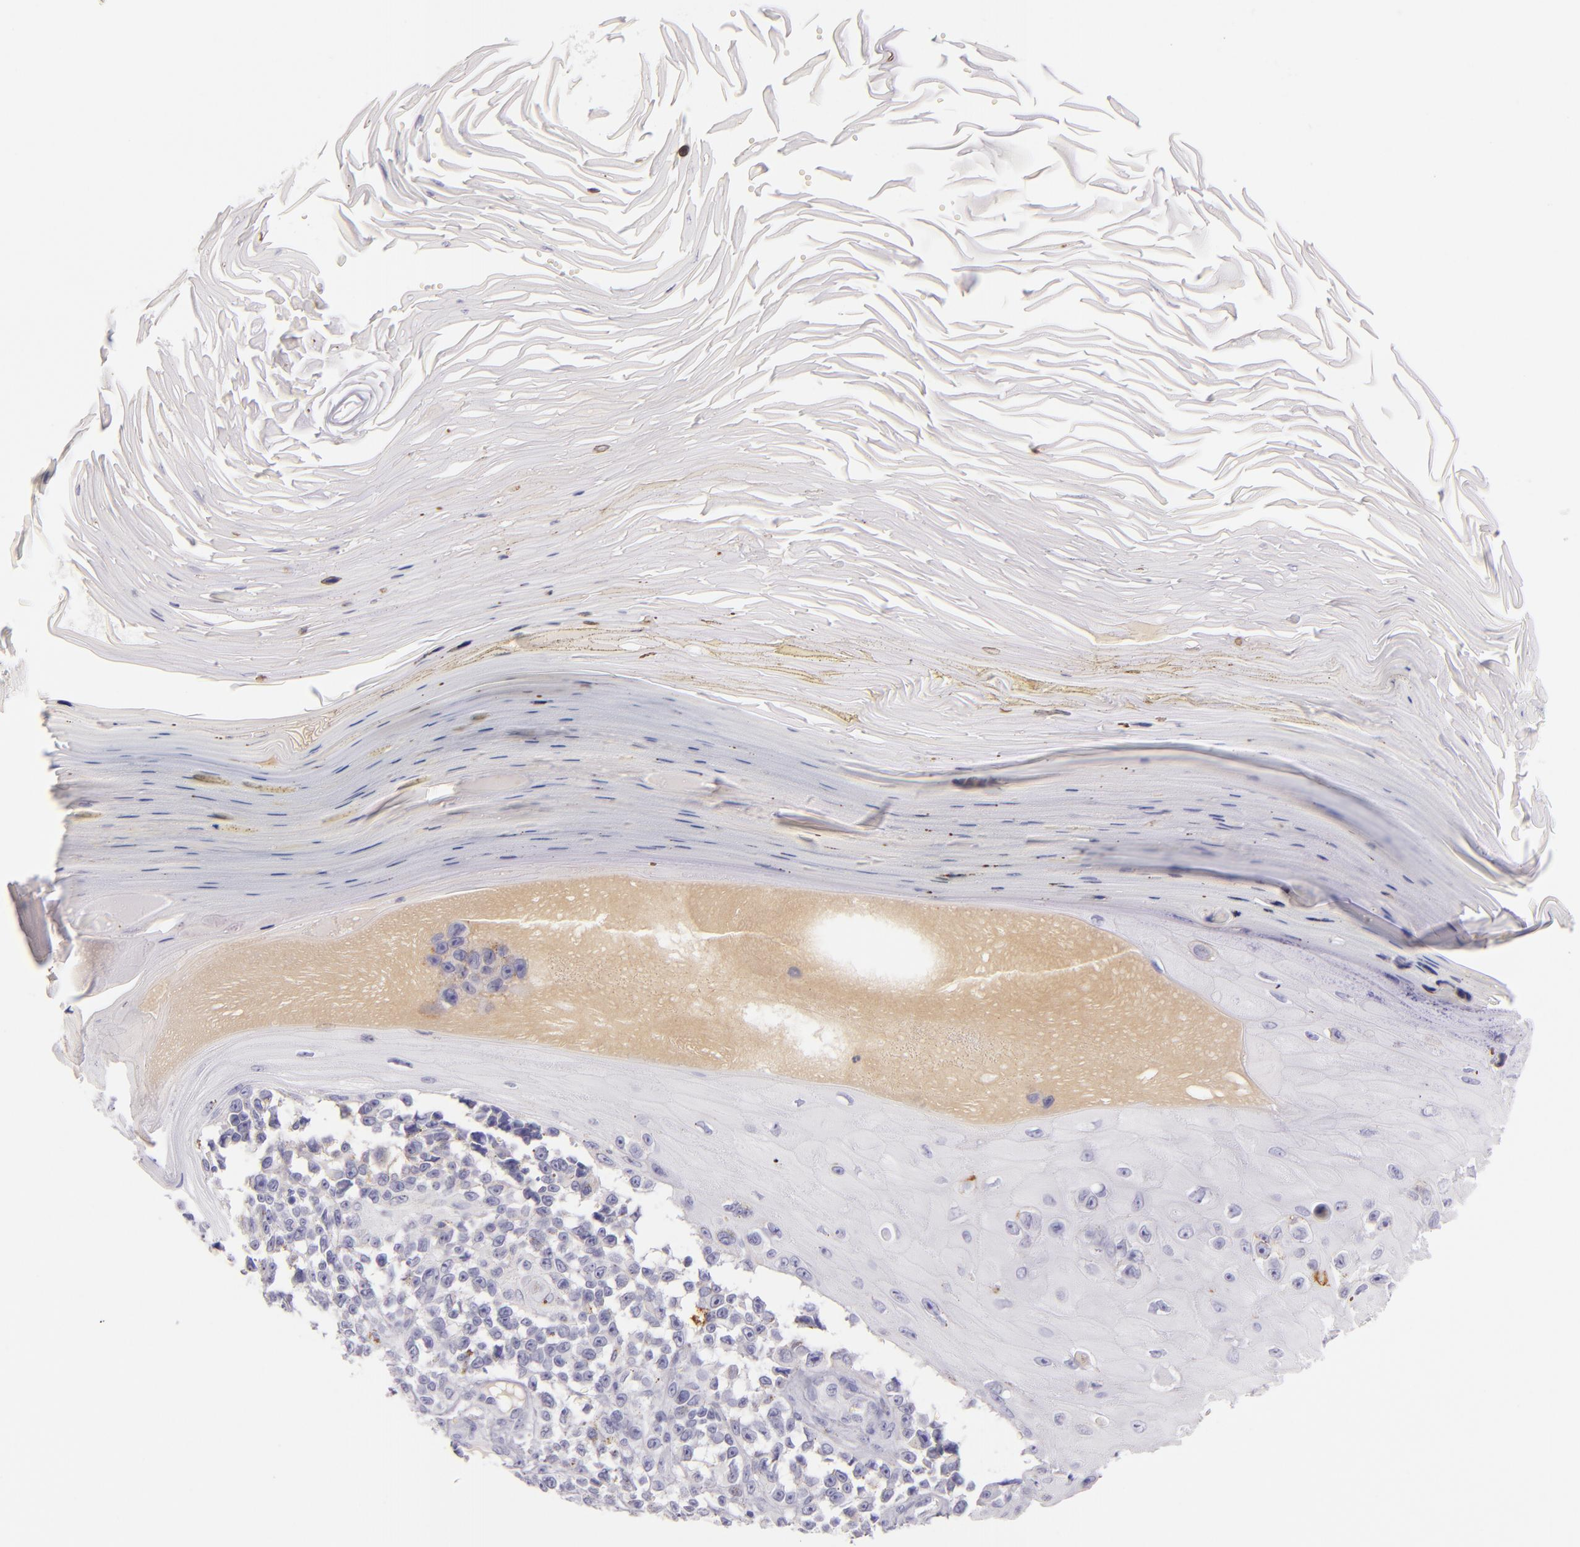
{"staining": {"intensity": "negative", "quantity": "none", "location": "none"}, "tissue": "melanoma", "cell_type": "Tumor cells", "image_type": "cancer", "snomed": [{"axis": "morphology", "description": "Malignant melanoma, NOS"}, {"axis": "topography", "description": "Skin"}], "caption": "Tumor cells are negative for protein expression in human melanoma.", "gene": "ICAM1", "patient": {"sex": "female", "age": 82}}